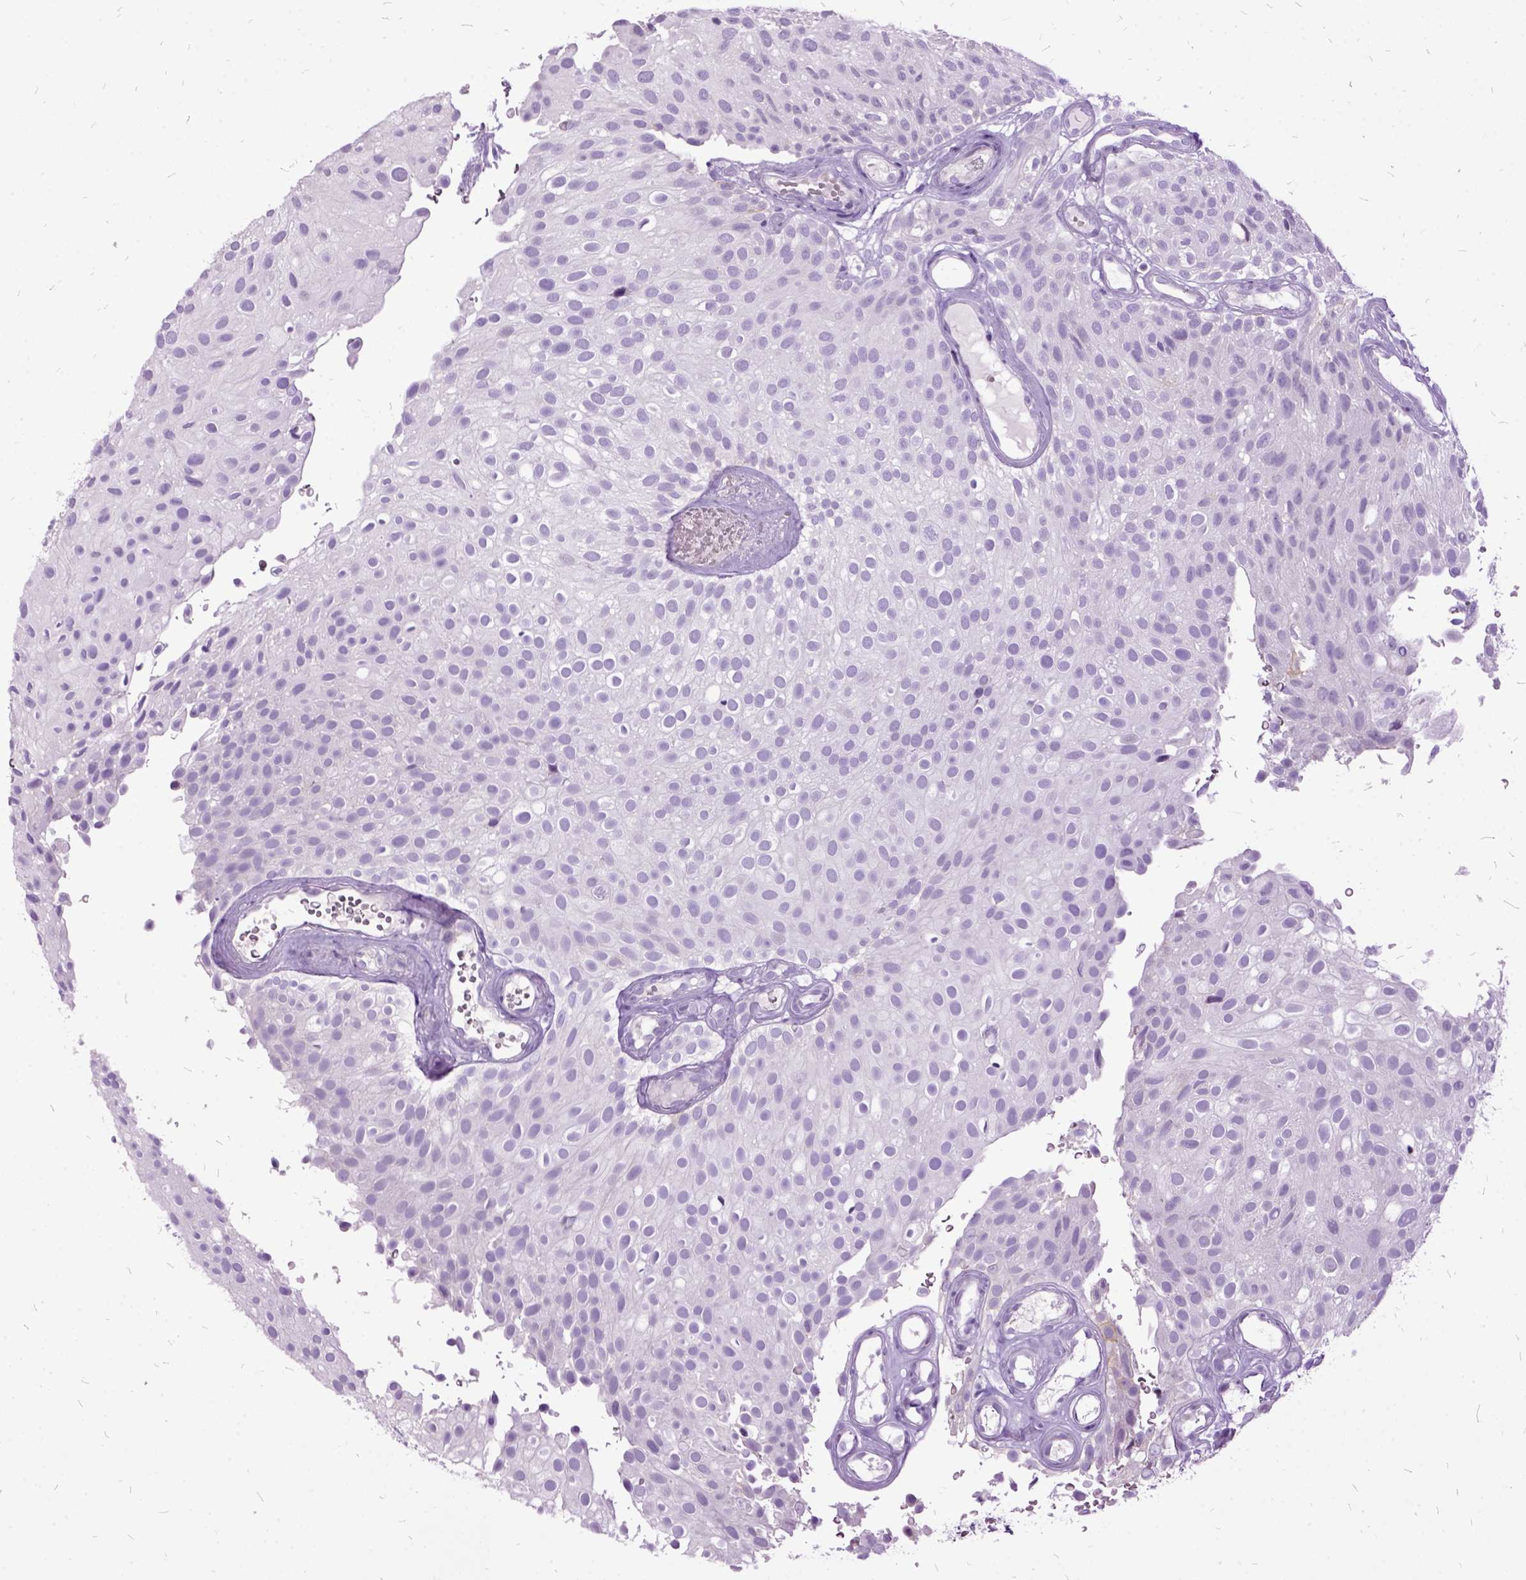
{"staining": {"intensity": "negative", "quantity": "none", "location": "none"}, "tissue": "urothelial cancer", "cell_type": "Tumor cells", "image_type": "cancer", "snomed": [{"axis": "morphology", "description": "Urothelial carcinoma, Low grade"}, {"axis": "topography", "description": "Urinary bladder"}], "caption": "Protein analysis of low-grade urothelial carcinoma demonstrates no significant staining in tumor cells.", "gene": "MME", "patient": {"sex": "male", "age": 78}}